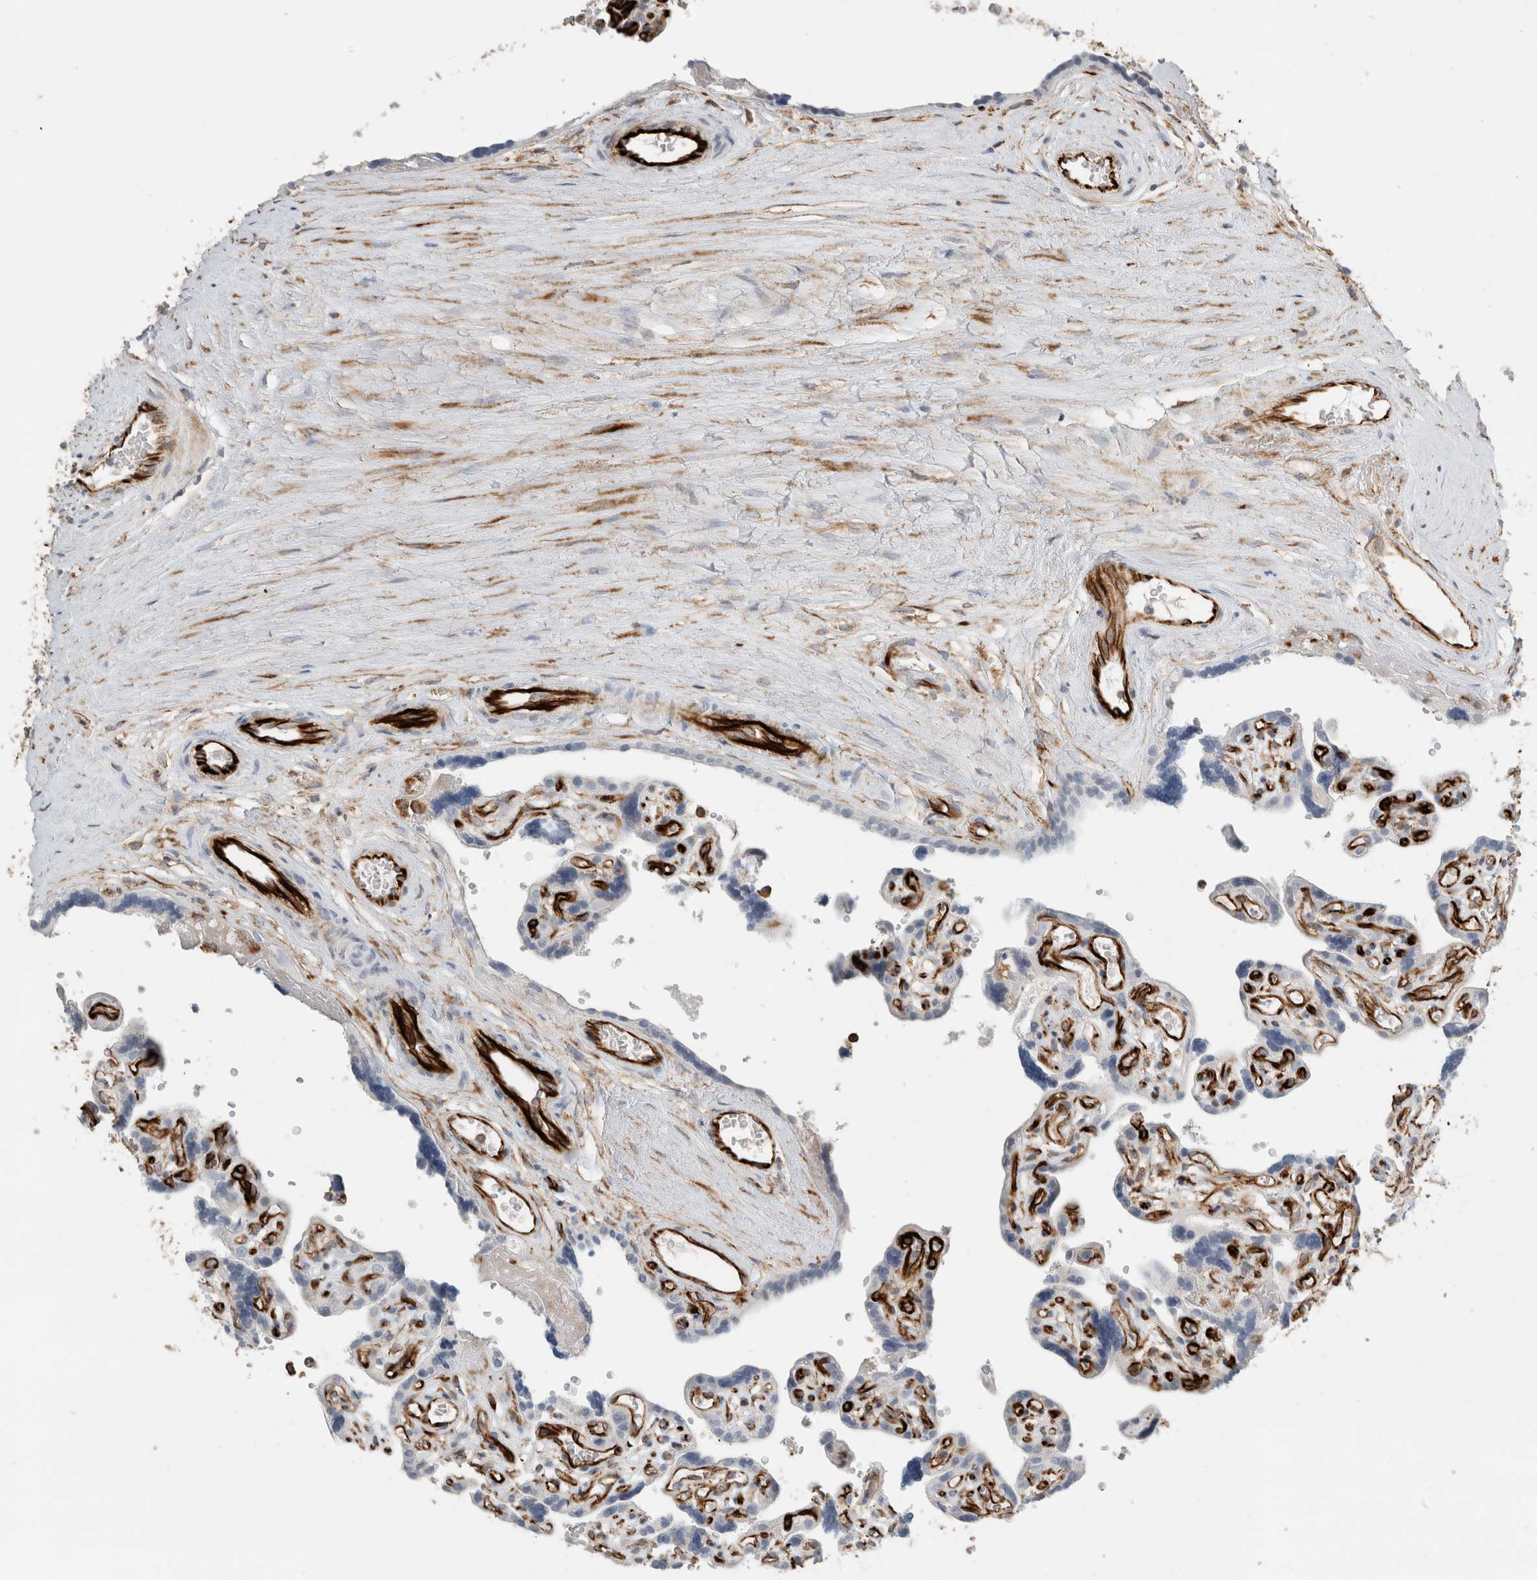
{"staining": {"intensity": "negative", "quantity": "none", "location": "none"}, "tissue": "placenta", "cell_type": "Decidual cells", "image_type": "normal", "snomed": [{"axis": "morphology", "description": "Normal tissue, NOS"}, {"axis": "topography", "description": "Placenta"}], "caption": "This is an immunohistochemistry (IHC) photomicrograph of normal placenta. There is no expression in decidual cells.", "gene": "LY86", "patient": {"sex": "female", "age": 30}}